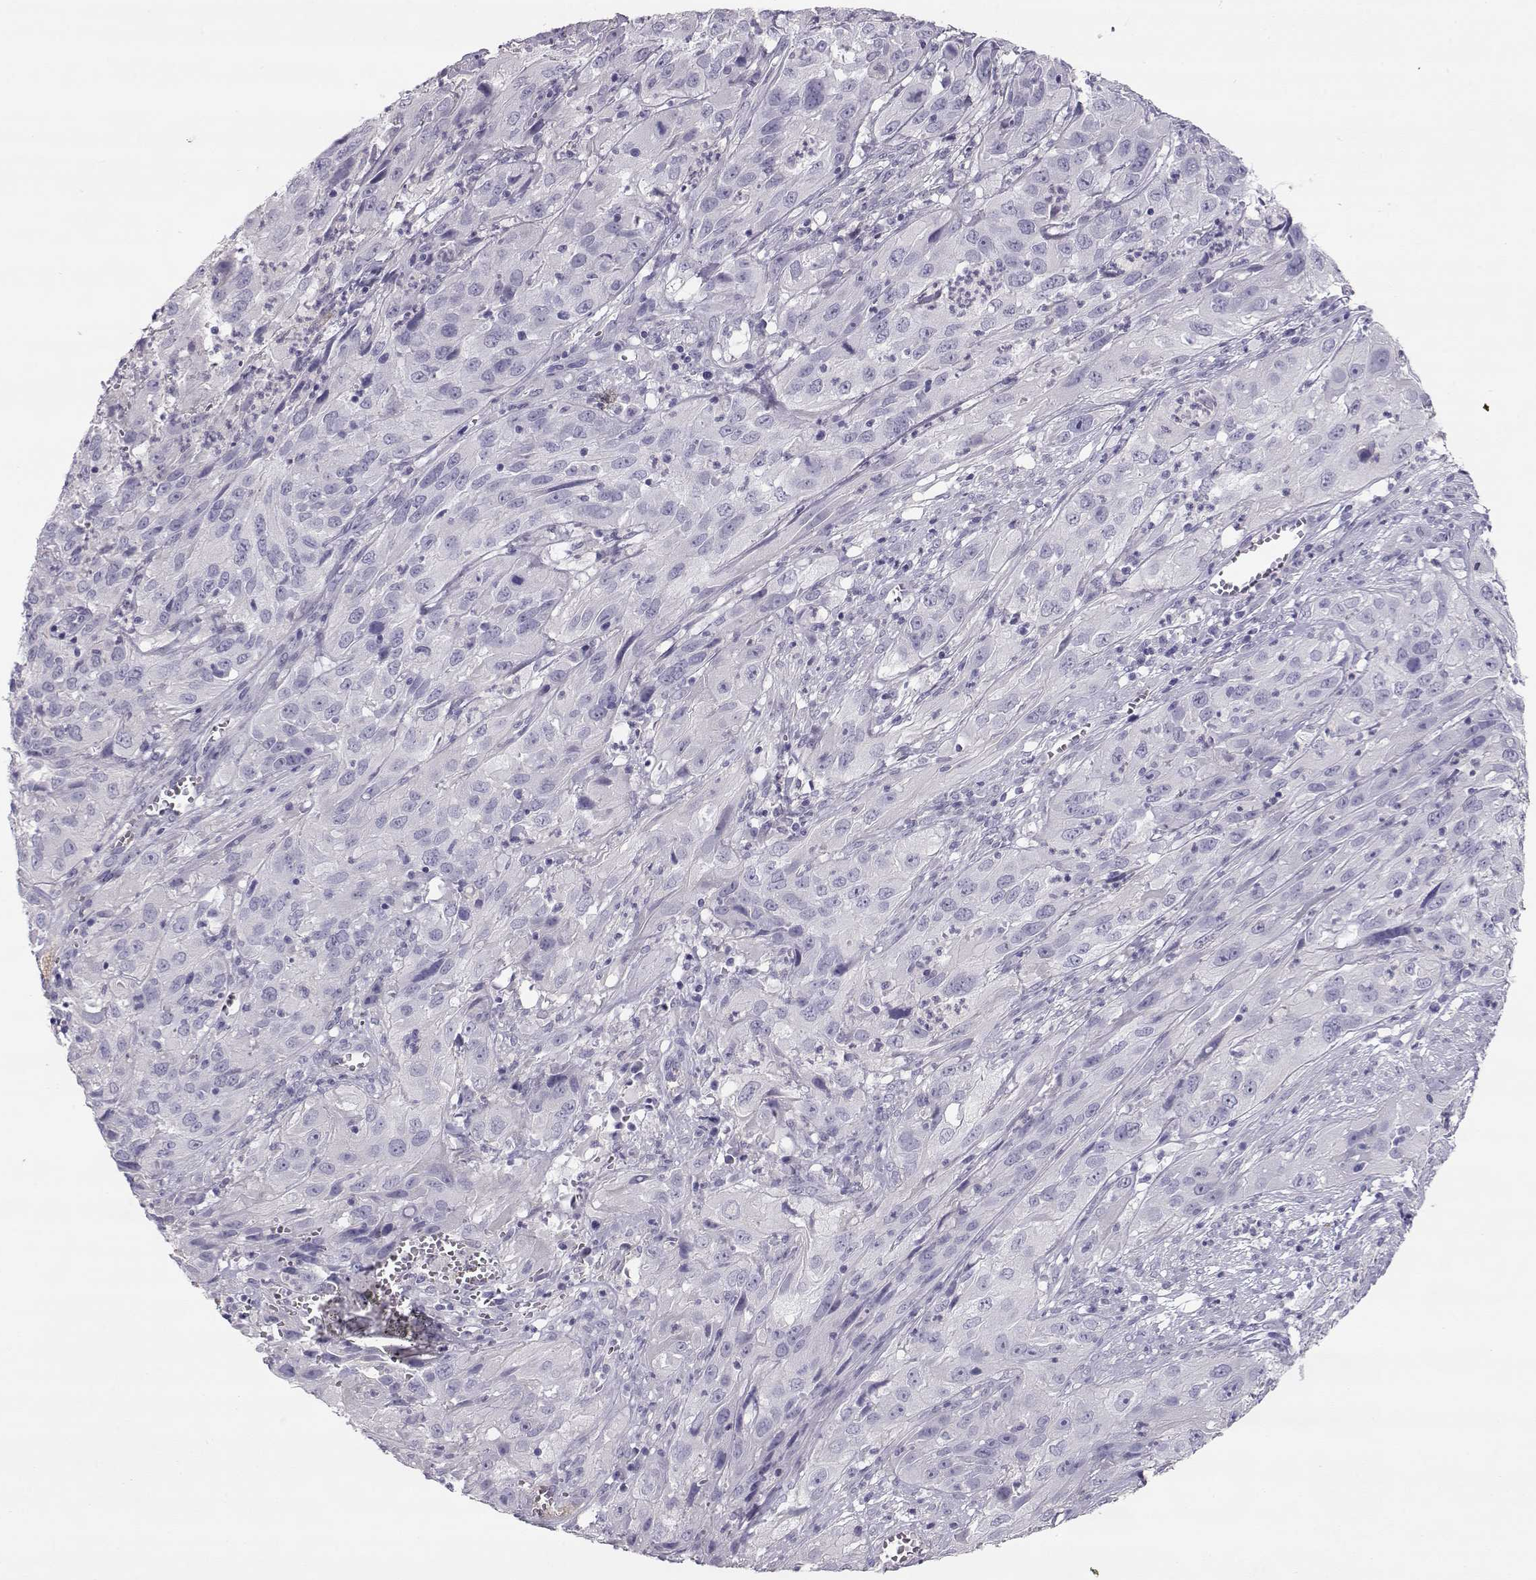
{"staining": {"intensity": "negative", "quantity": "none", "location": "none"}, "tissue": "cervical cancer", "cell_type": "Tumor cells", "image_type": "cancer", "snomed": [{"axis": "morphology", "description": "Squamous cell carcinoma, NOS"}, {"axis": "topography", "description": "Cervix"}], "caption": "IHC image of human cervical cancer stained for a protein (brown), which demonstrates no expression in tumor cells.", "gene": "SLITRK3", "patient": {"sex": "female", "age": 32}}